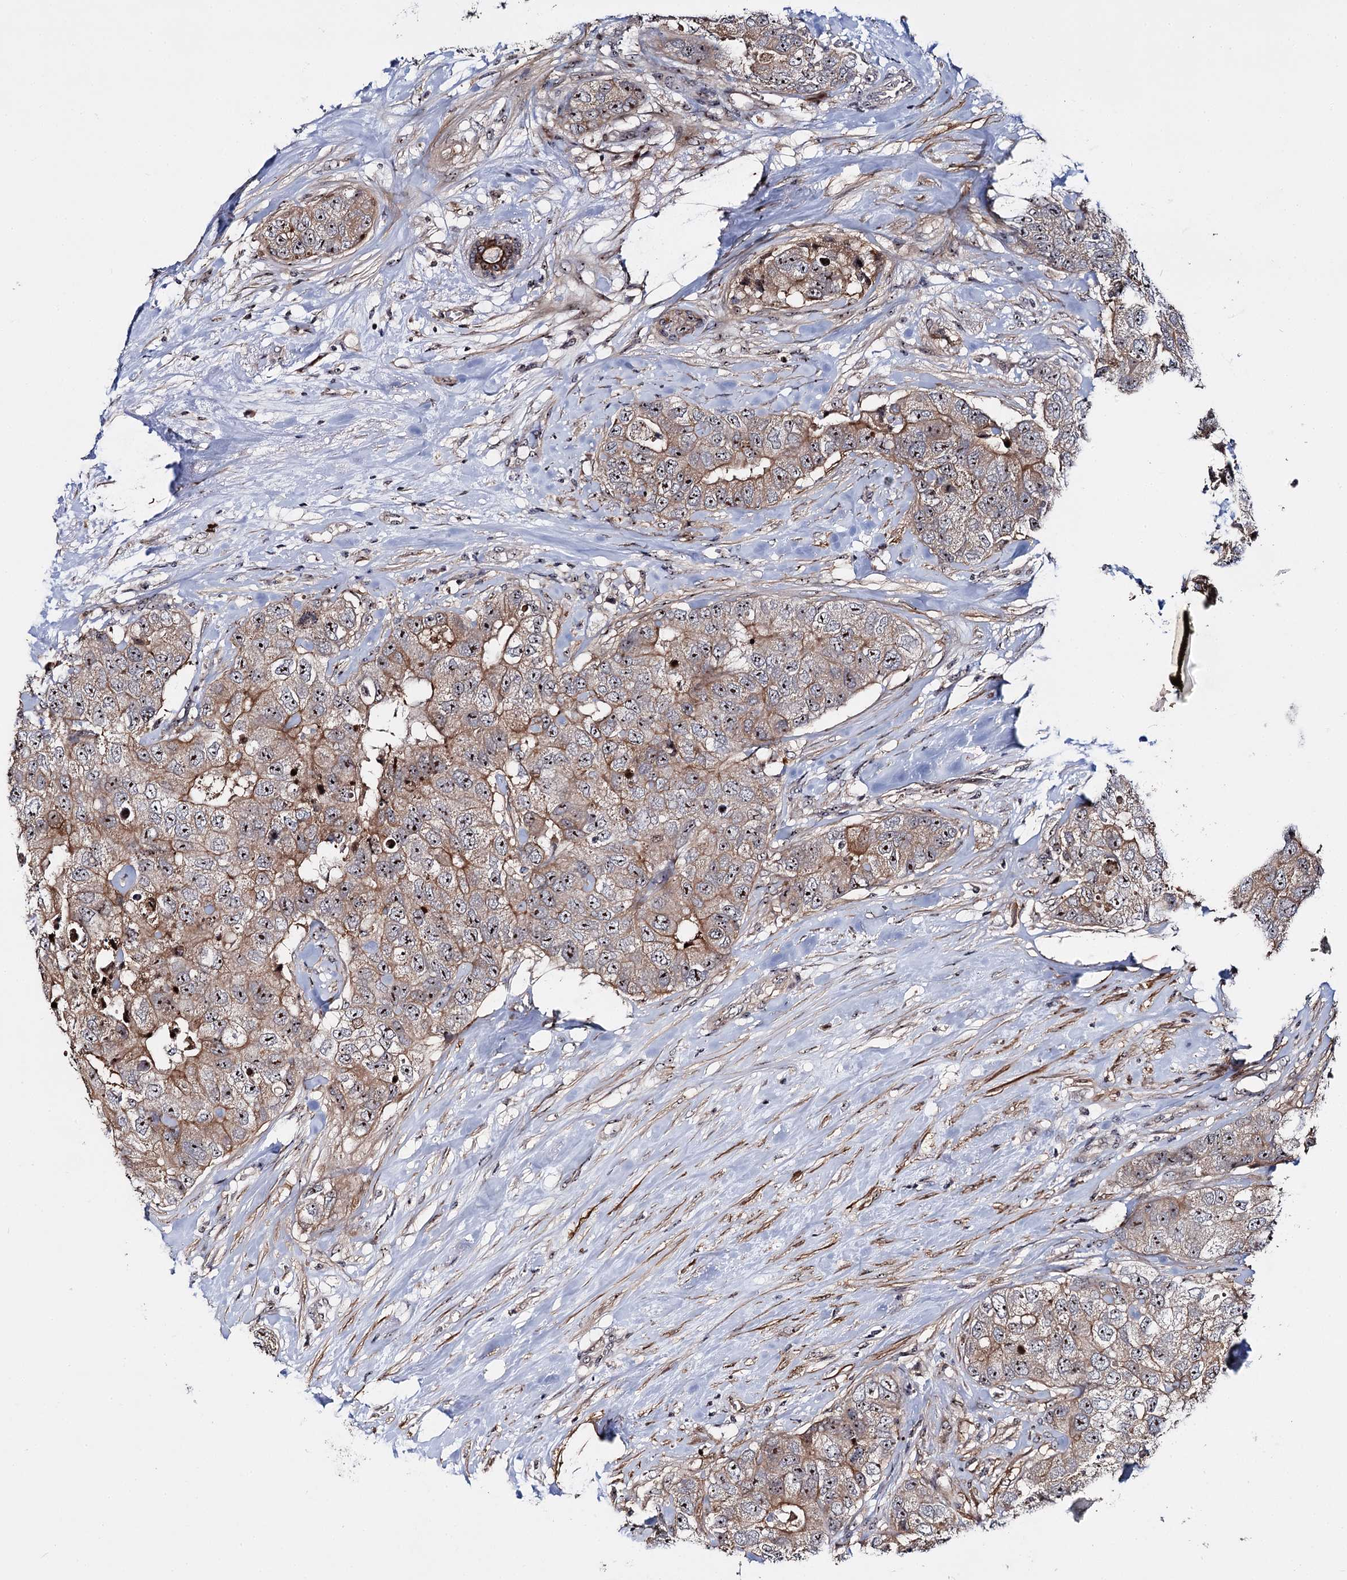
{"staining": {"intensity": "moderate", "quantity": ">75%", "location": "cytoplasmic/membranous,nuclear"}, "tissue": "breast cancer", "cell_type": "Tumor cells", "image_type": "cancer", "snomed": [{"axis": "morphology", "description": "Duct carcinoma"}, {"axis": "topography", "description": "Breast"}], "caption": "A medium amount of moderate cytoplasmic/membranous and nuclear positivity is present in about >75% of tumor cells in breast cancer tissue.", "gene": "SUPT20H", "patient": {"sex": "female", "age": 62}}